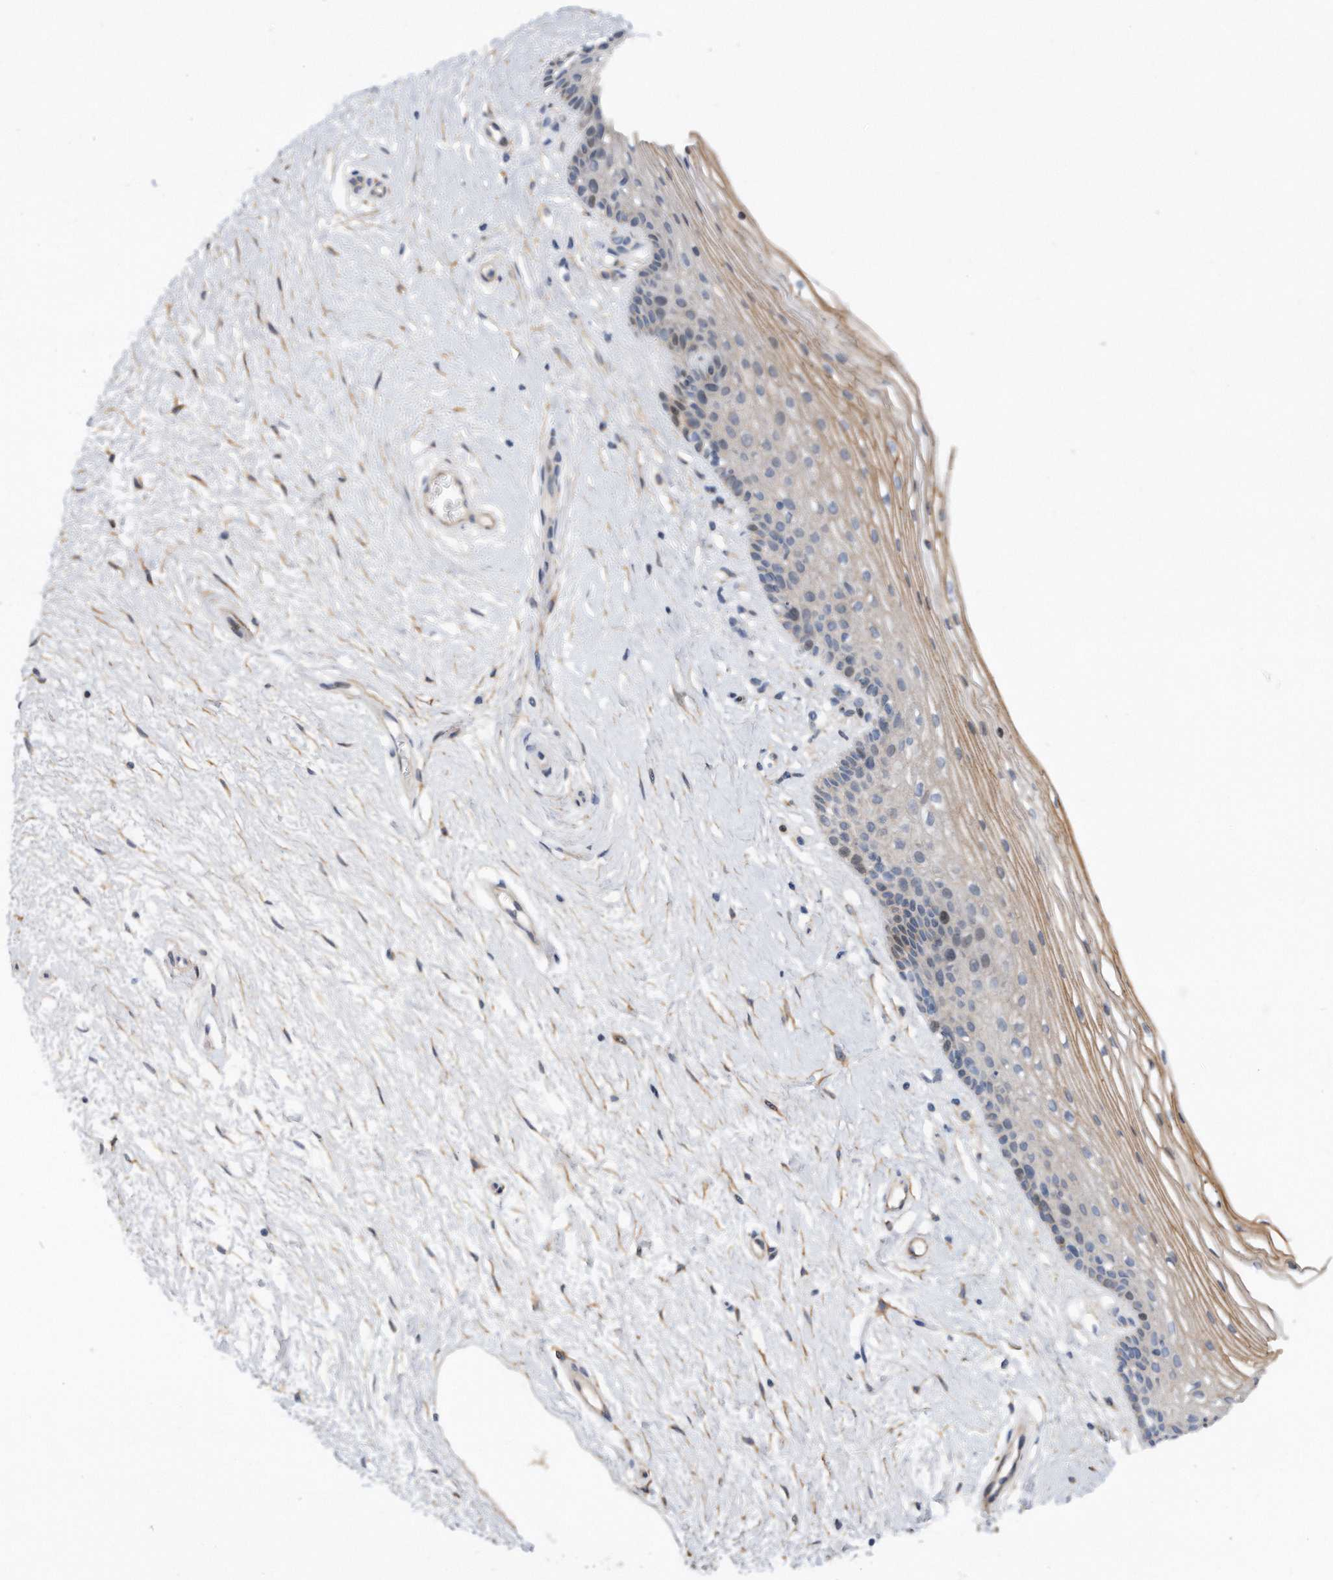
{"staining": {"intensity": "weak", "quantity": "25%-75%", "location": "cytoplasmic/membranous,nuclear"}, "tissue": "vagina", "cell_type": "Squamous epithelial cells", "image_type": "normal", "snomed": [{"axis": "morphology", "description": "Normal tissue, NOS"}, {"axis": "topography", "description": "Vagina"}], "caption": "The image shows a brown stain indicating the presence of a protein in the cytoplasmic/membranous,nuclear of squamous epithelial cells in vagina.", "gene": "CDH12", "patient": {"sex": "female", "age": 46}}